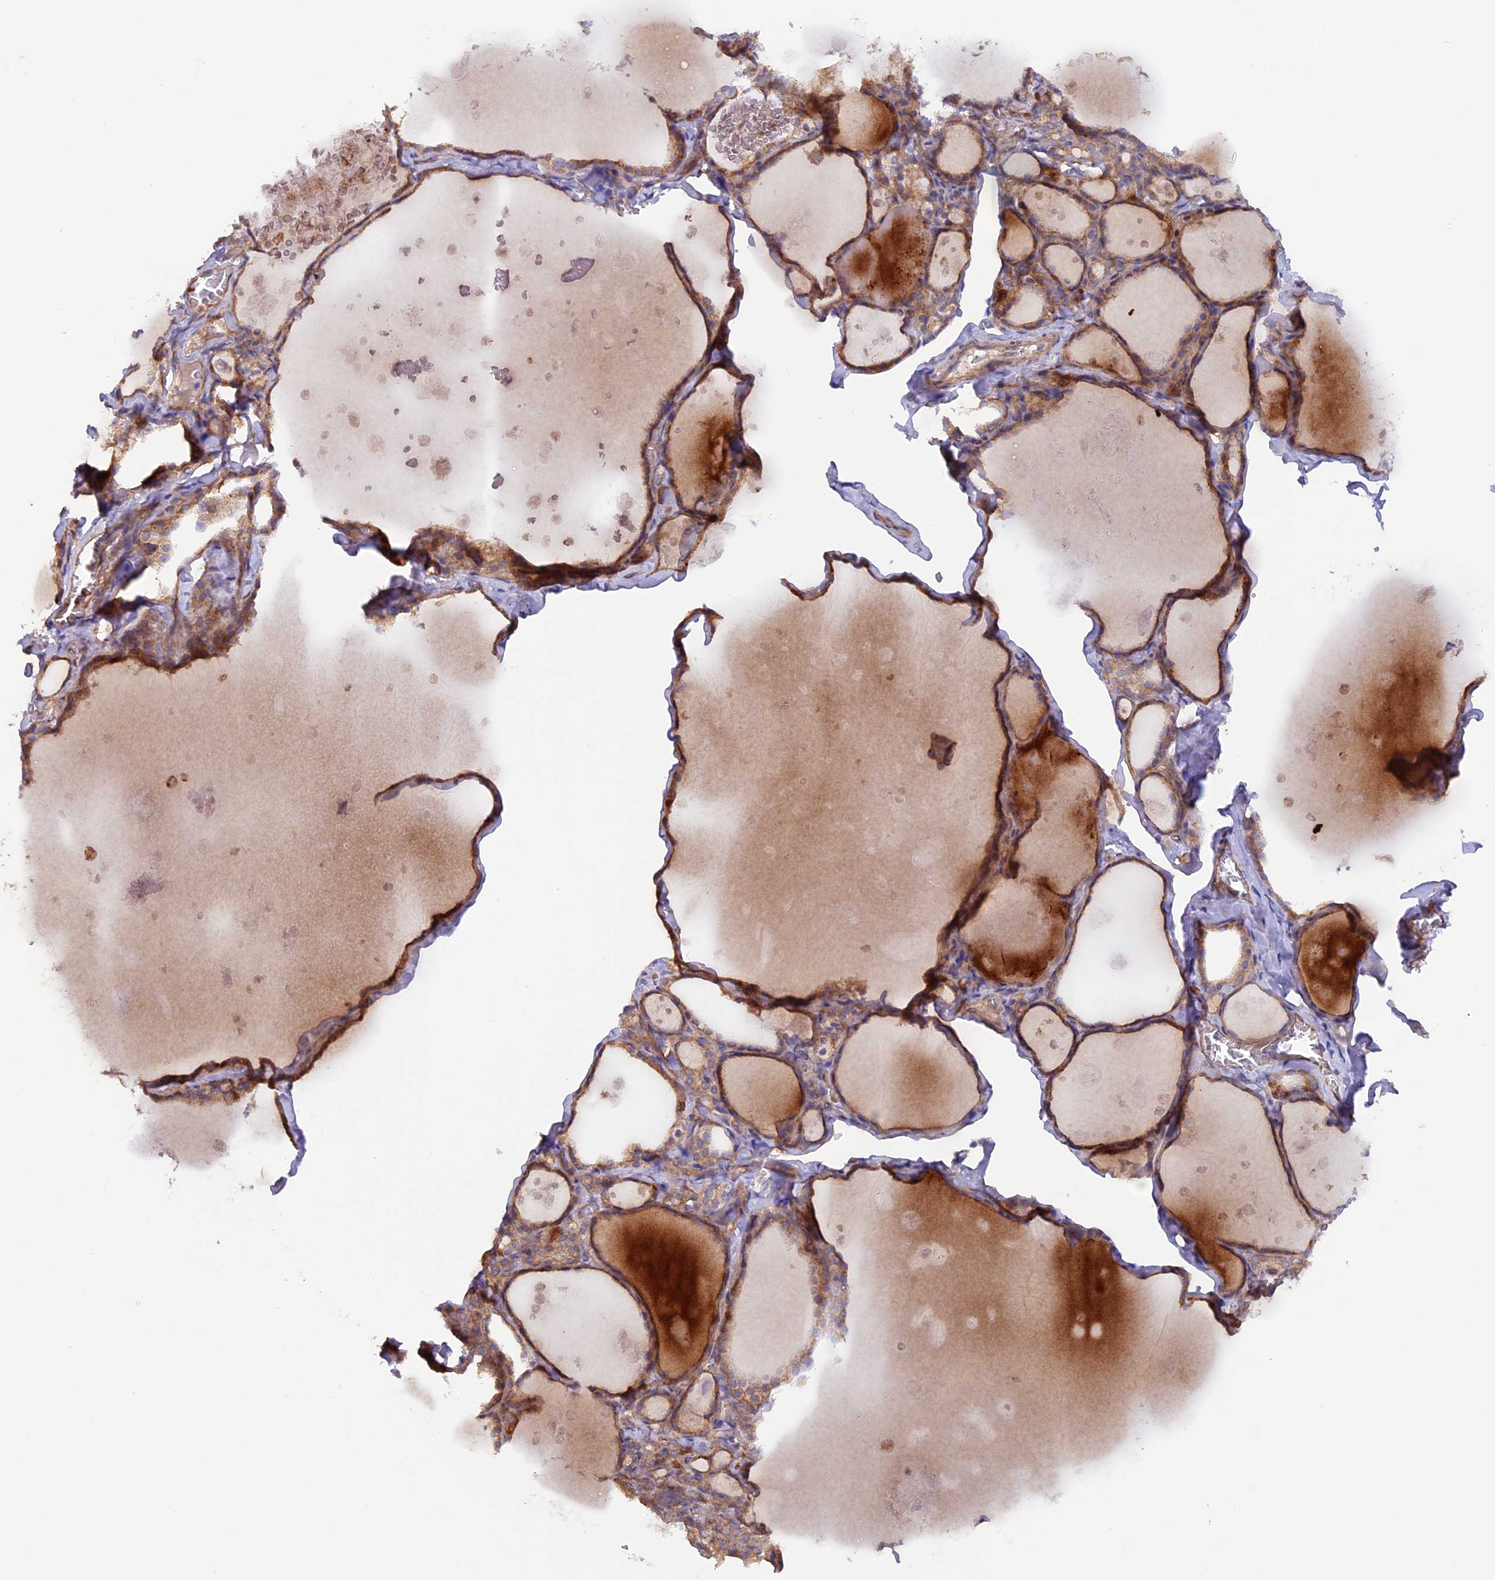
{"staining": {"intensity": "moderate", "quantity": ">75%", "location": "cytoplasmic/membranous"}, "tissue": "thyroid gland", "cell_type": "Glandular cells", "image_type": "normal", "snomed": [{"axis": "morphology", "description": "Normal tissue, NOS"}, {"axis": "topography", "description": "Thyroid gland"}], "caption": "Immunohistochemistry photomicrograph of benign thyroid gland stained for a protein (brown), which demonstrates medium levels of moderate cytoplasmic/membranous positivity in approximately >75% of glandular cells.", "gene": "DUS3L", "patient": {"sex": "male", "age": 56}}